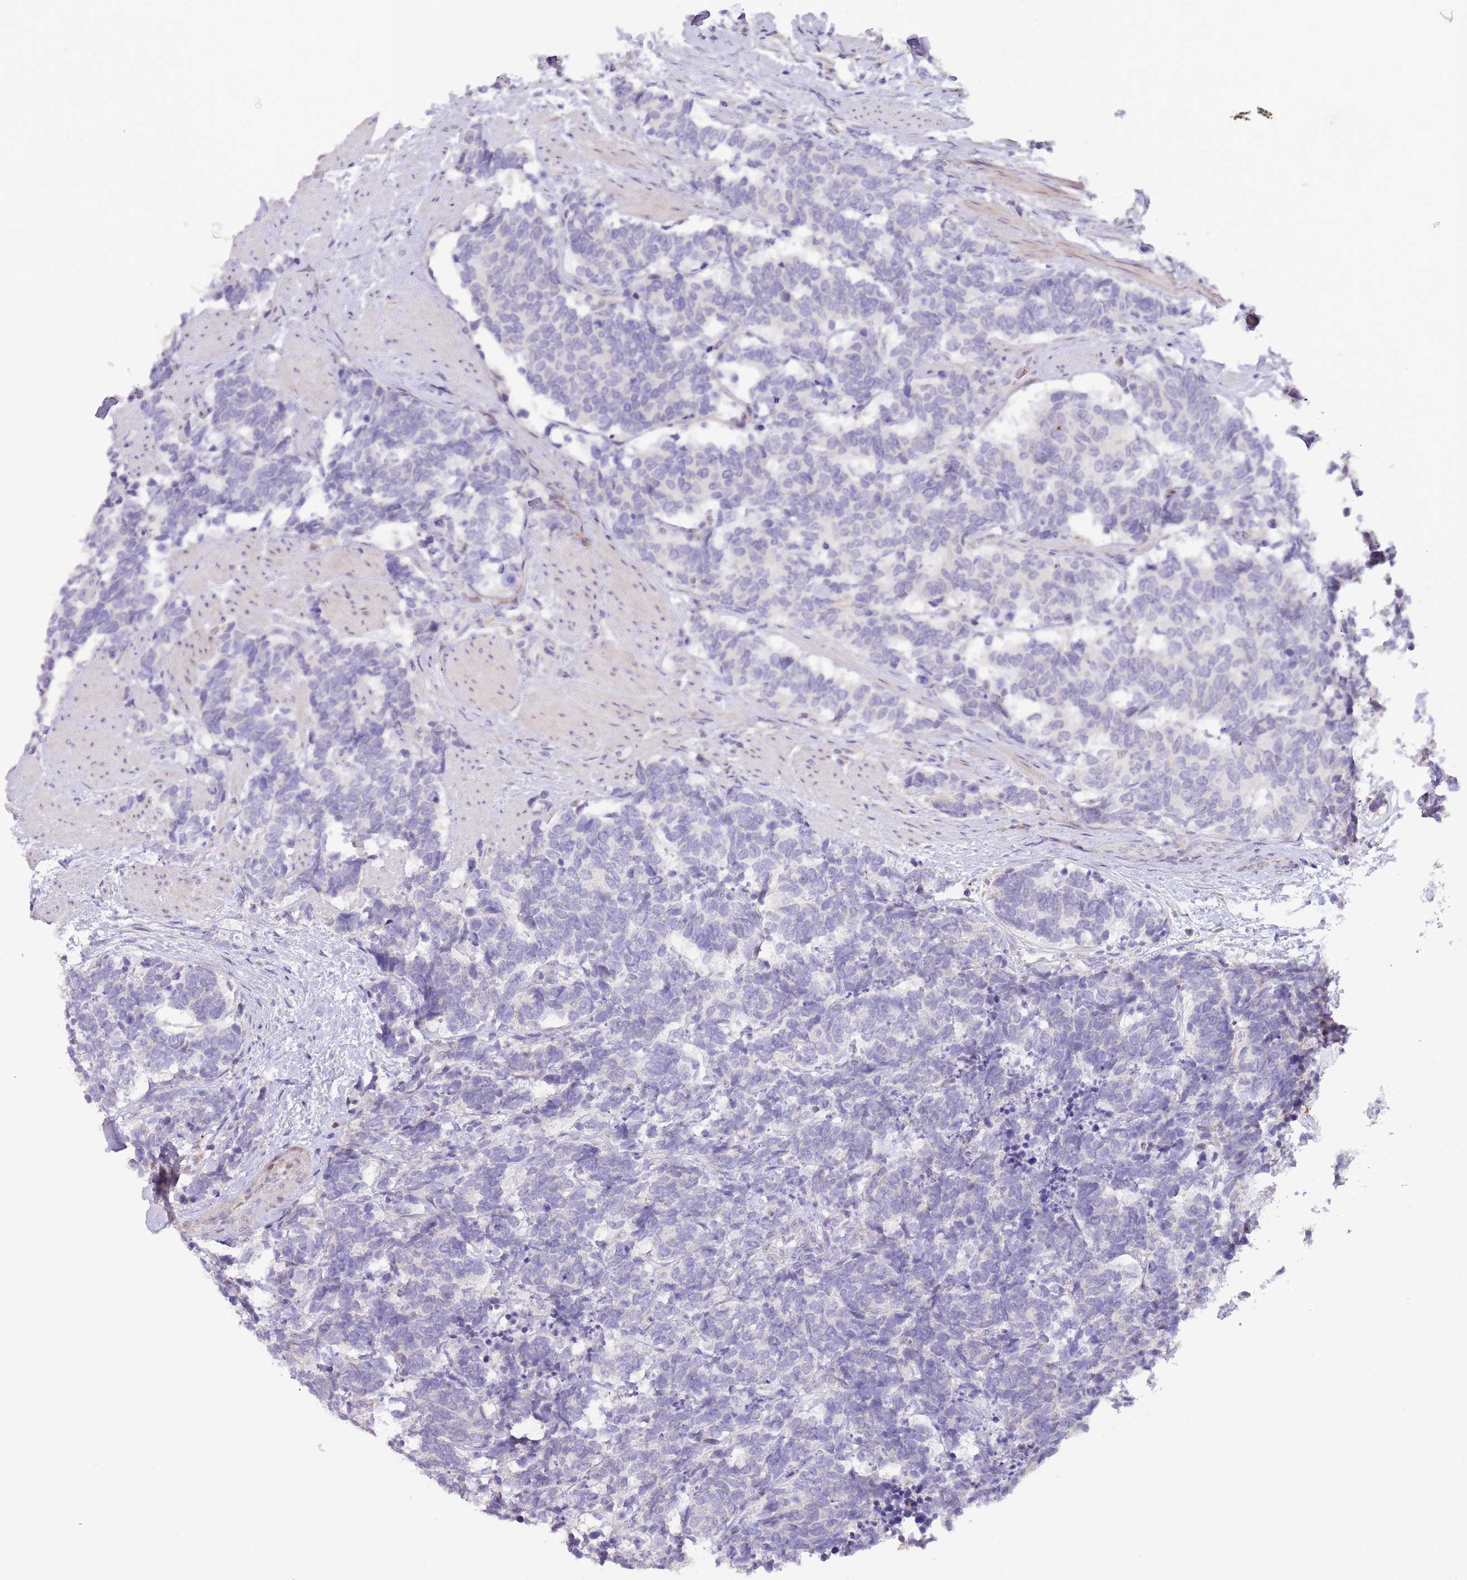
{"staining": {"intensity": "negative", "quantity": "none", "location": "none"}, "tissue": "carcinoid", "cell_type": "Tumor cells", "image_type": "cancer", "snomed": [{"axis": "morphology", "description": "Carcinoma, NOS"}, {"axis": "morphology", "description": "Carcinoid, malignant, NOS"}, {"axis": "topography", "description": "Prostate"}], "caption": "The micrograph demonstrates no significant positivity in tumor cells of carcinoid. (DAB (3,3'-diaminobenzidine) IHC with hematoxylin counter stain).", "gene": "AP1S2", "patient": {"sex": "male", "age": 57}}